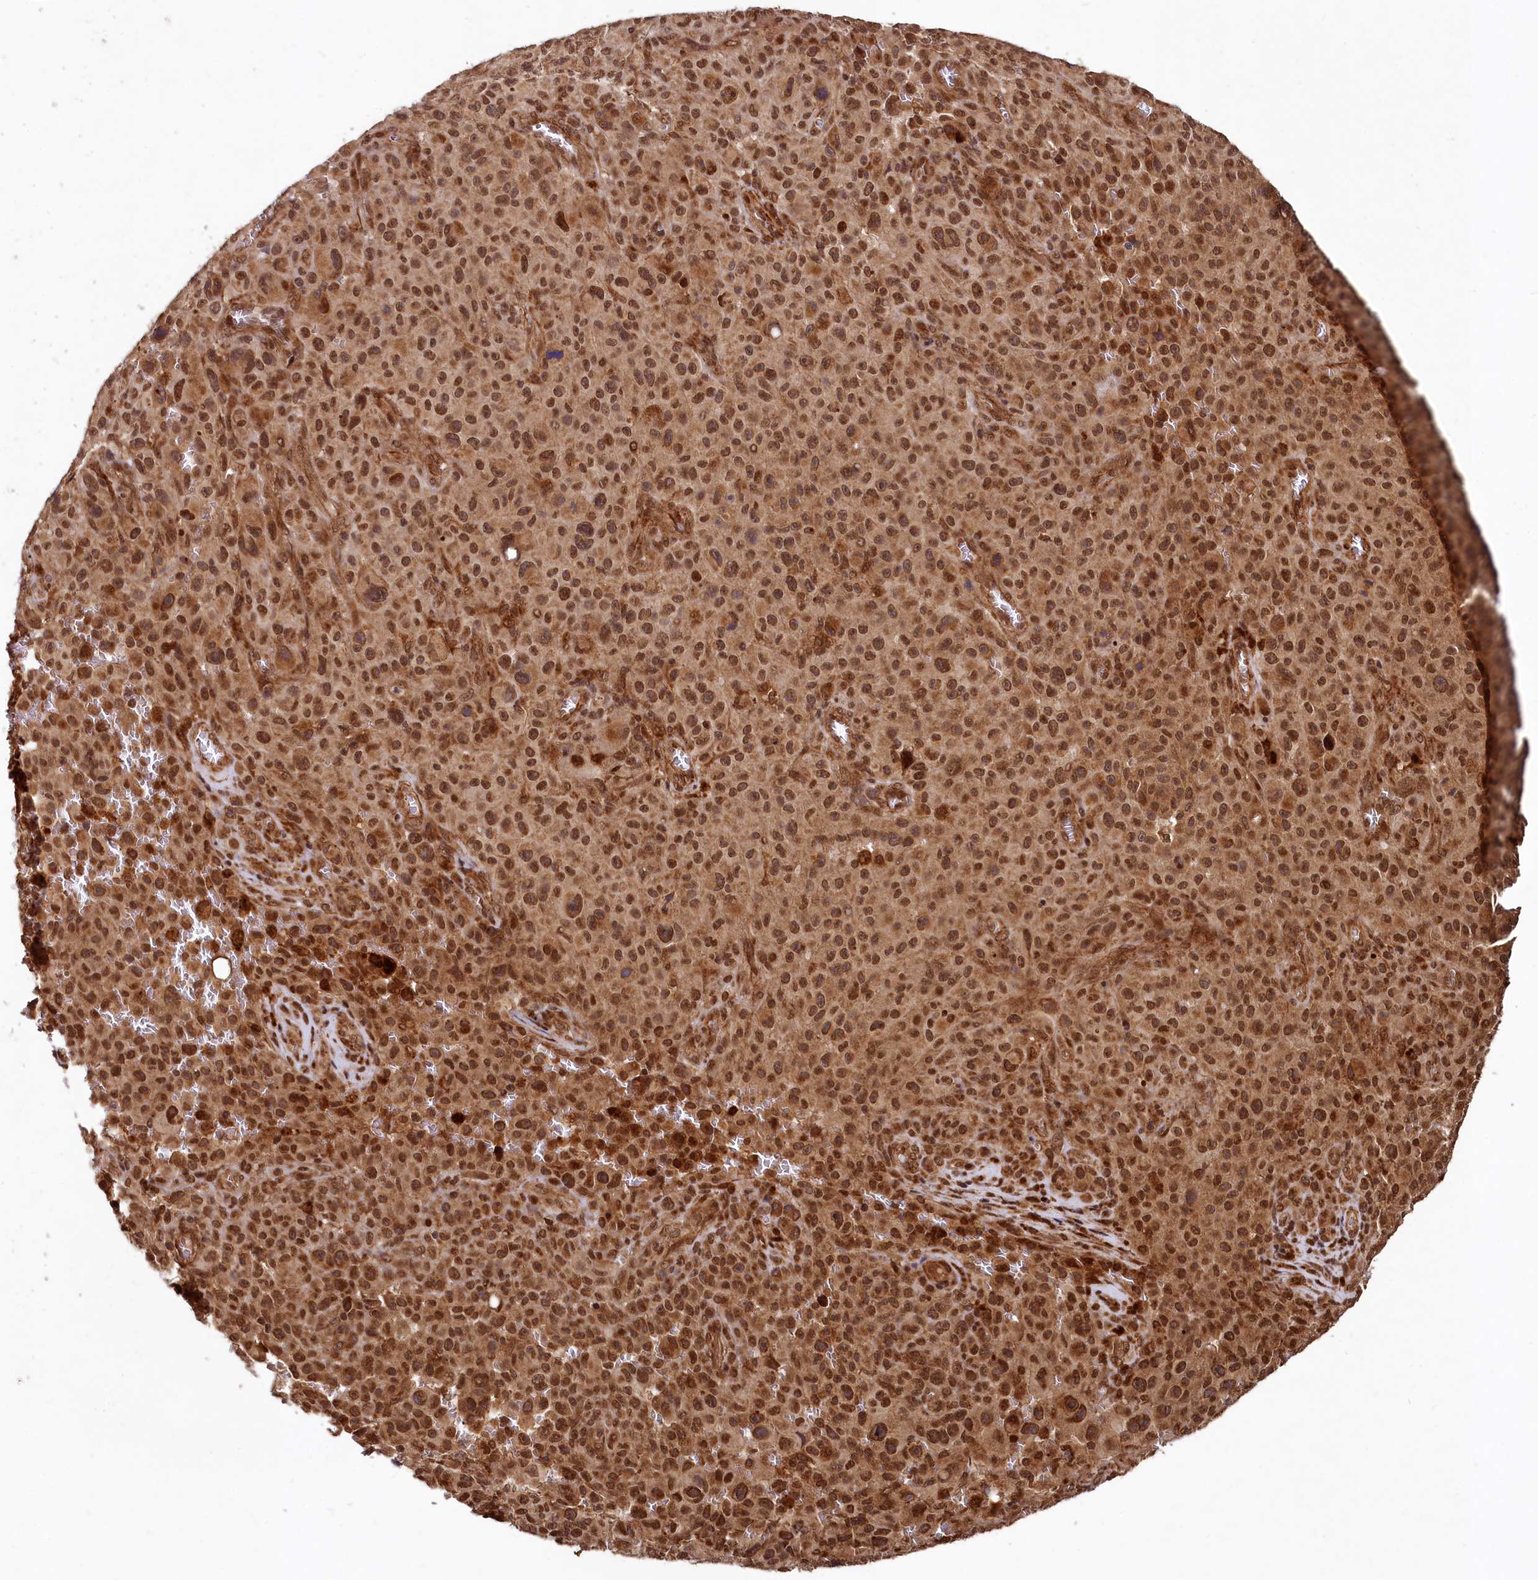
{"staining": {"intensity": "strong", "quantity": ">75%", "location": "cytoplasmic/membranous,nuclear"}, "tissue": "melanoma", "cell_type": "Tumor cells", "image_type": "cancer", "snomed": [{"axis": "morphology", "description": "Malignant melanoma, NOS"}, {"axis": "topography", "description": "Skin"}], "caption": "This is a photomicrograph of immunohistochemistry (IHC) staining of malignant melanoma, which shows strong expression in the cytoplasmic/membranous and nuclear of tumor cells.", "gene": "TRIM23", "patient": {"sex": "female", "age": 82}}